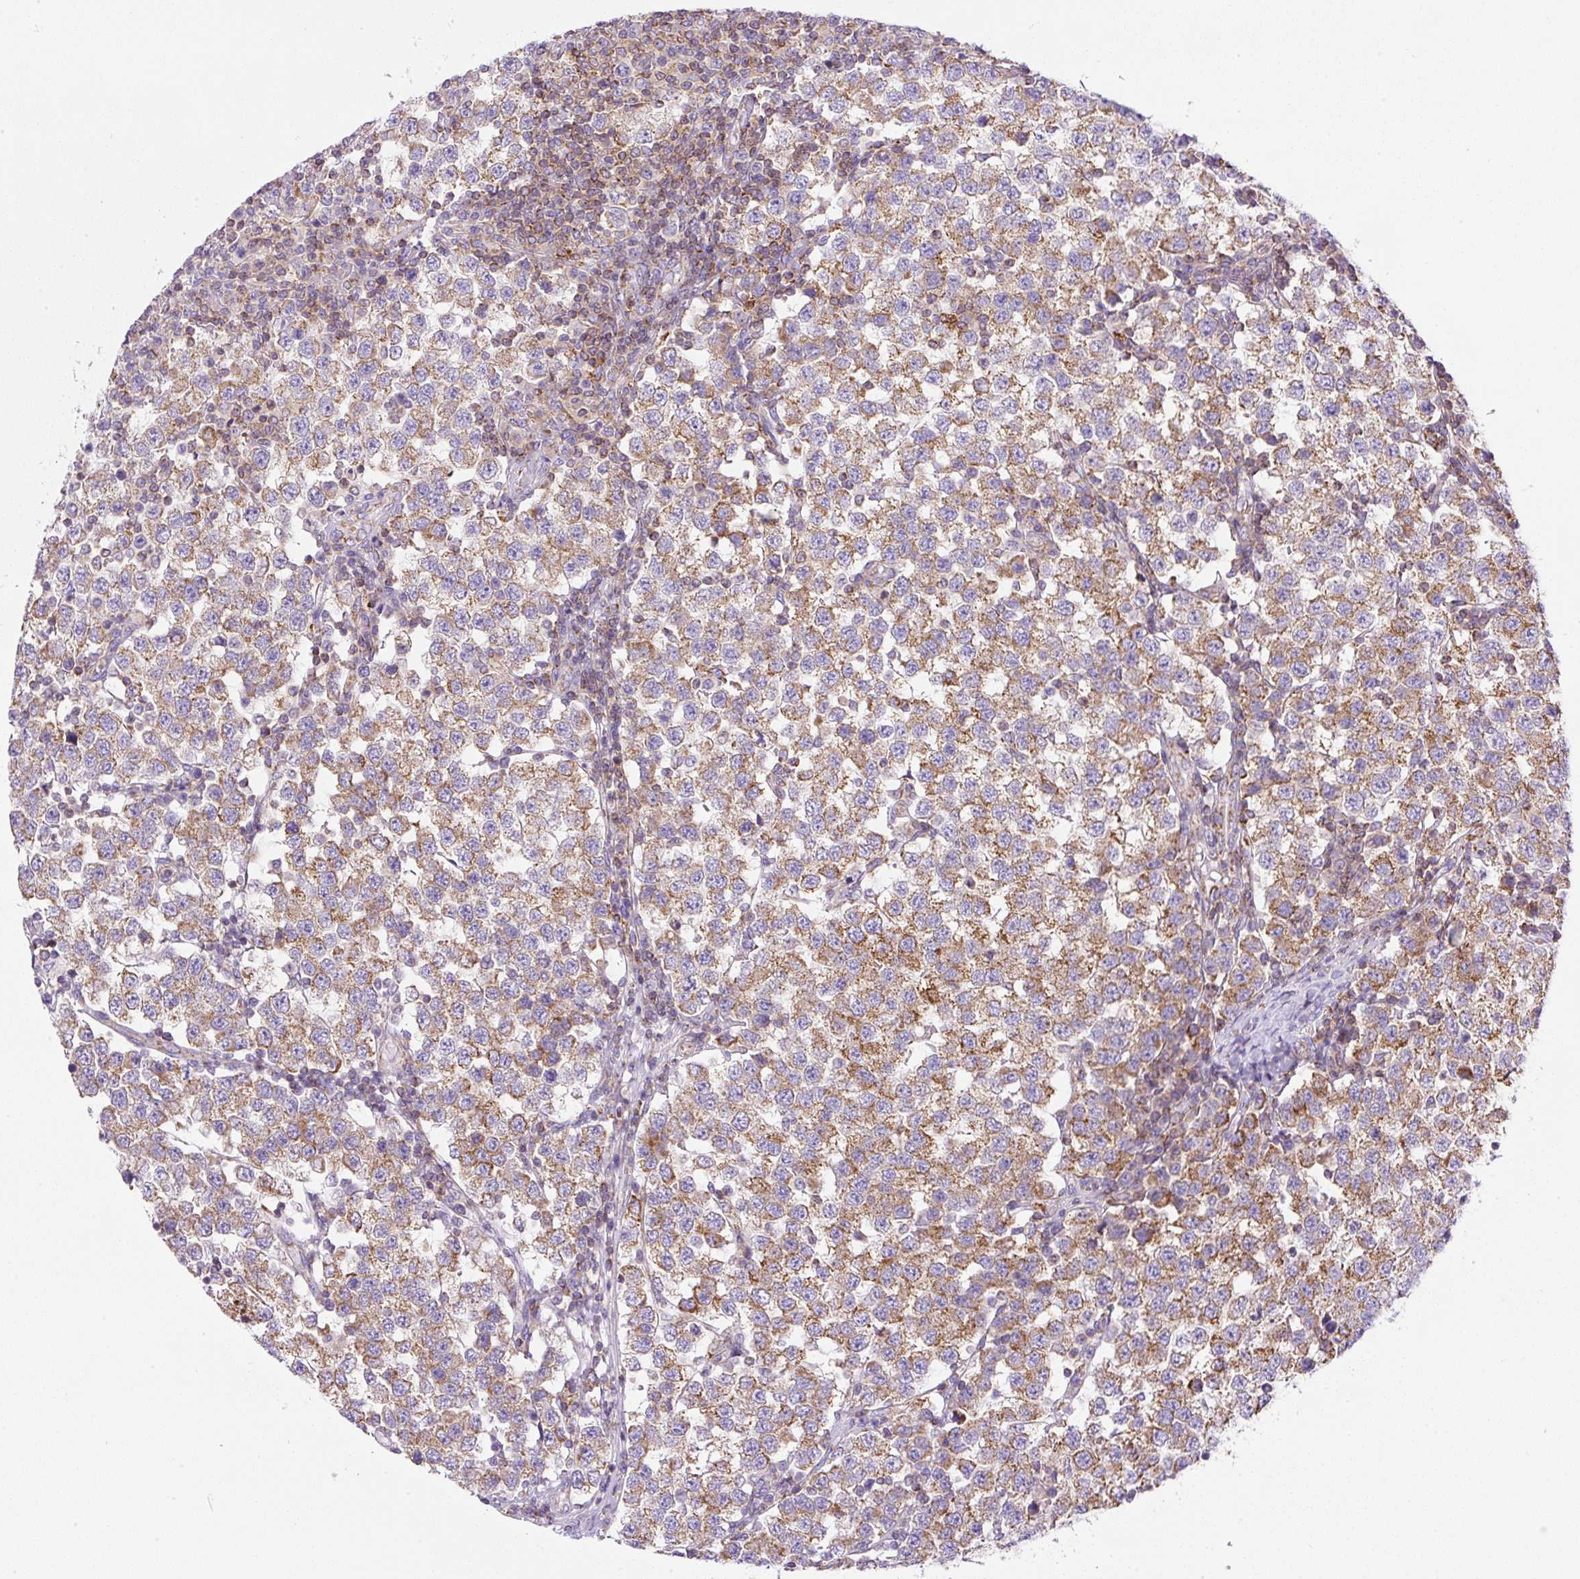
{"staining": {"intensity": "moderate", "quantity": ">75%", "location": "cytoplasmic/membranous"}, "tissue": "testis cancer", "cell_type": "Tumor cells", "image_type": "cancer", "snomed": [{"axis": "morphology", "description": "Seminoma, NOS"}, {"axis": "topography", "description": "Testis"}], "caption": "A high-resolution histopathology image shows IHC staining of testis cancer, which reveals moderate cytoplasmic/membranous expression in about >75% of tumor cells.", "gene": "NF1", "patient": {"sex": "male", "age": 34}}